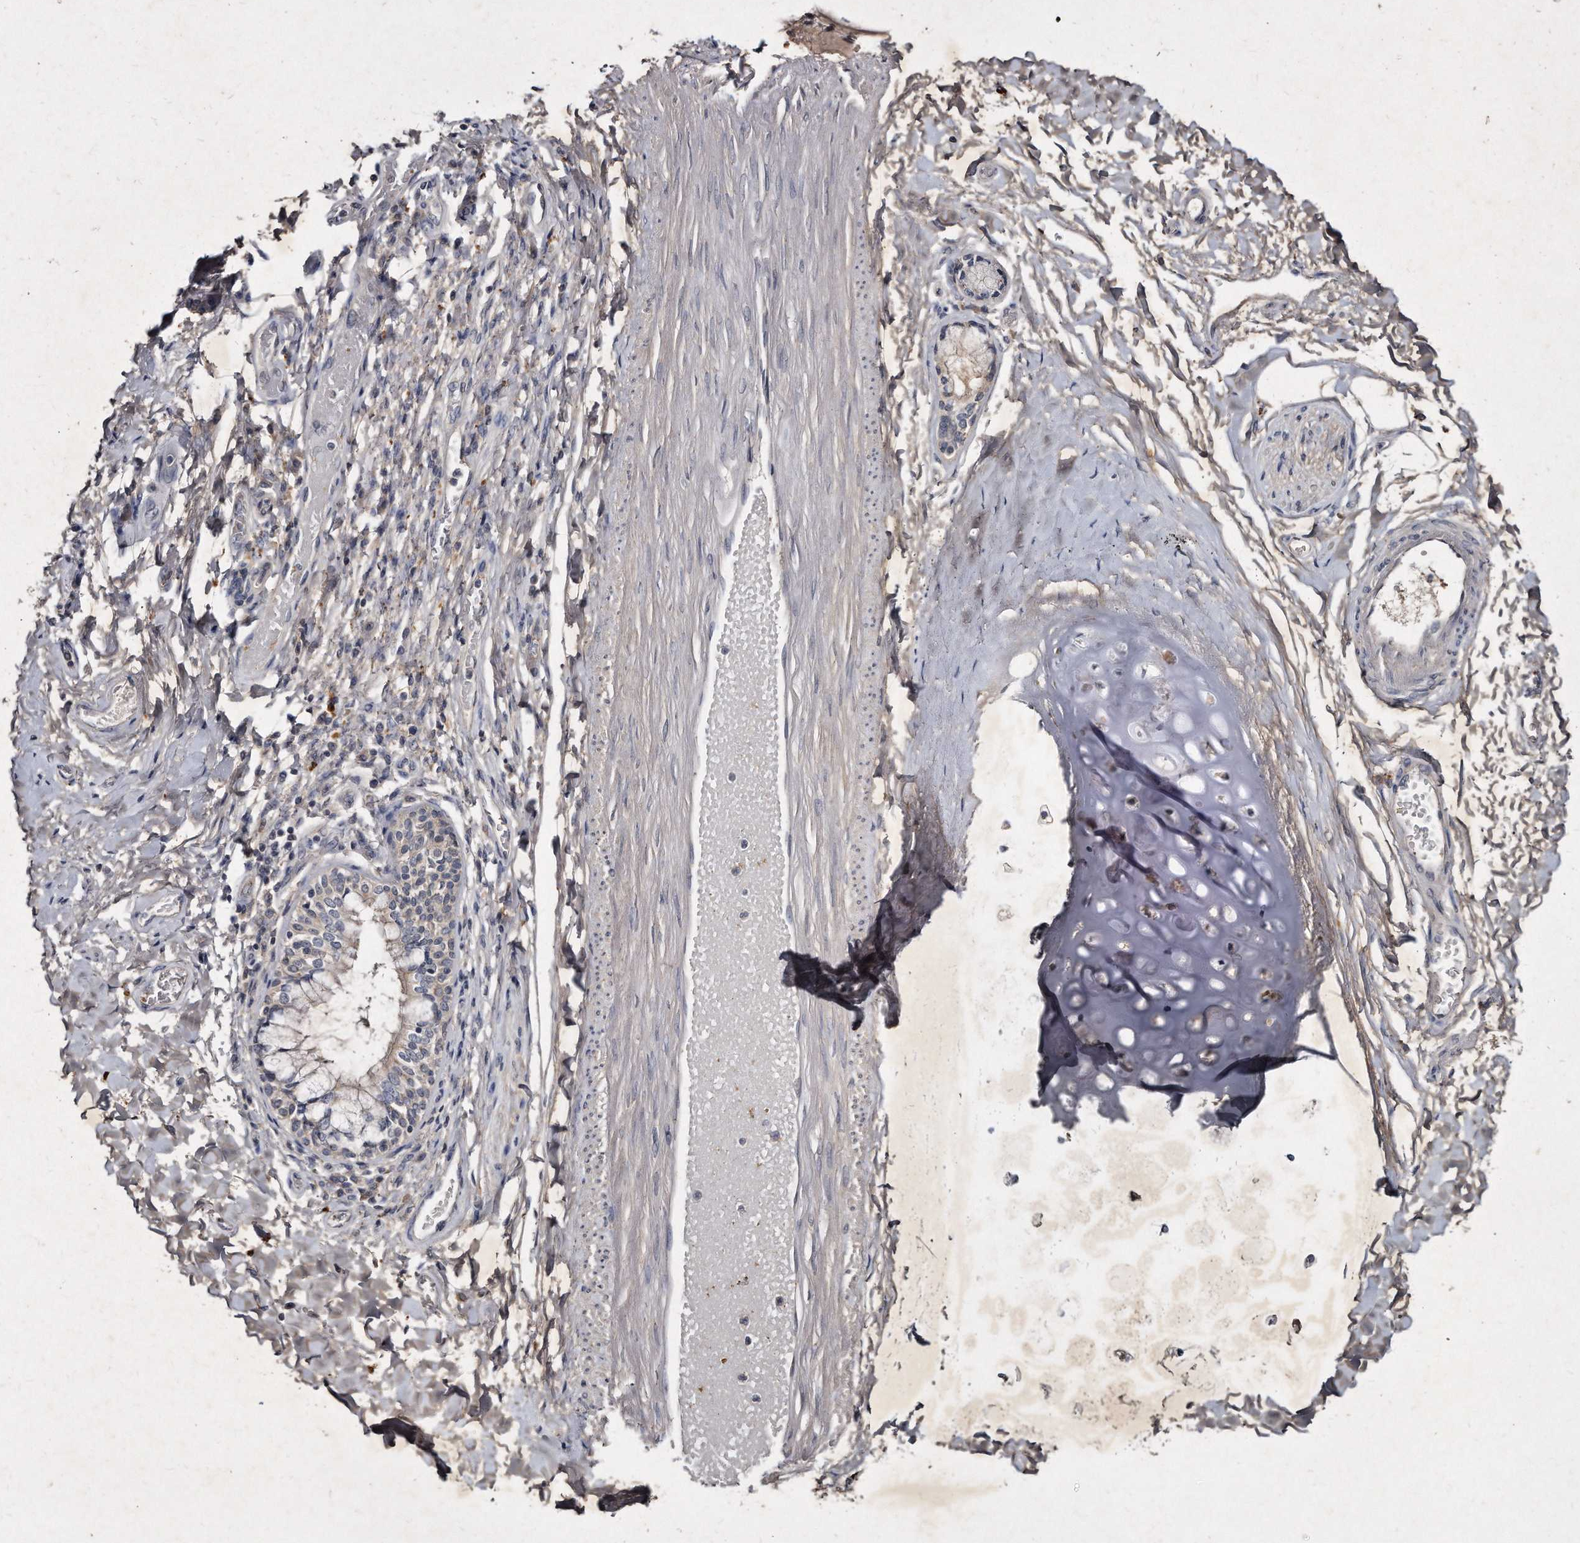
{"staining": {"intensity": "weak", "quantity": "<25%", "location": "cytoplasmic/membranous"}, "tissue": "bronchus", "cell_type": "Respiratory epithelial cells", "image_type": "normal", "snomed": [{"axis": "morphology", "description": "Normal tissue, NOS"}, {"axis": "morphology", "description": "Inflammation, NOS"}, {"axis": "topography", "description": "Lung"}], "caption": "The histopathology image displays no significant positivity in respiratory epithelial cells of bronchus.", "gene": "KLHDC3", "patient": {"sex": "female", "age": 46}}